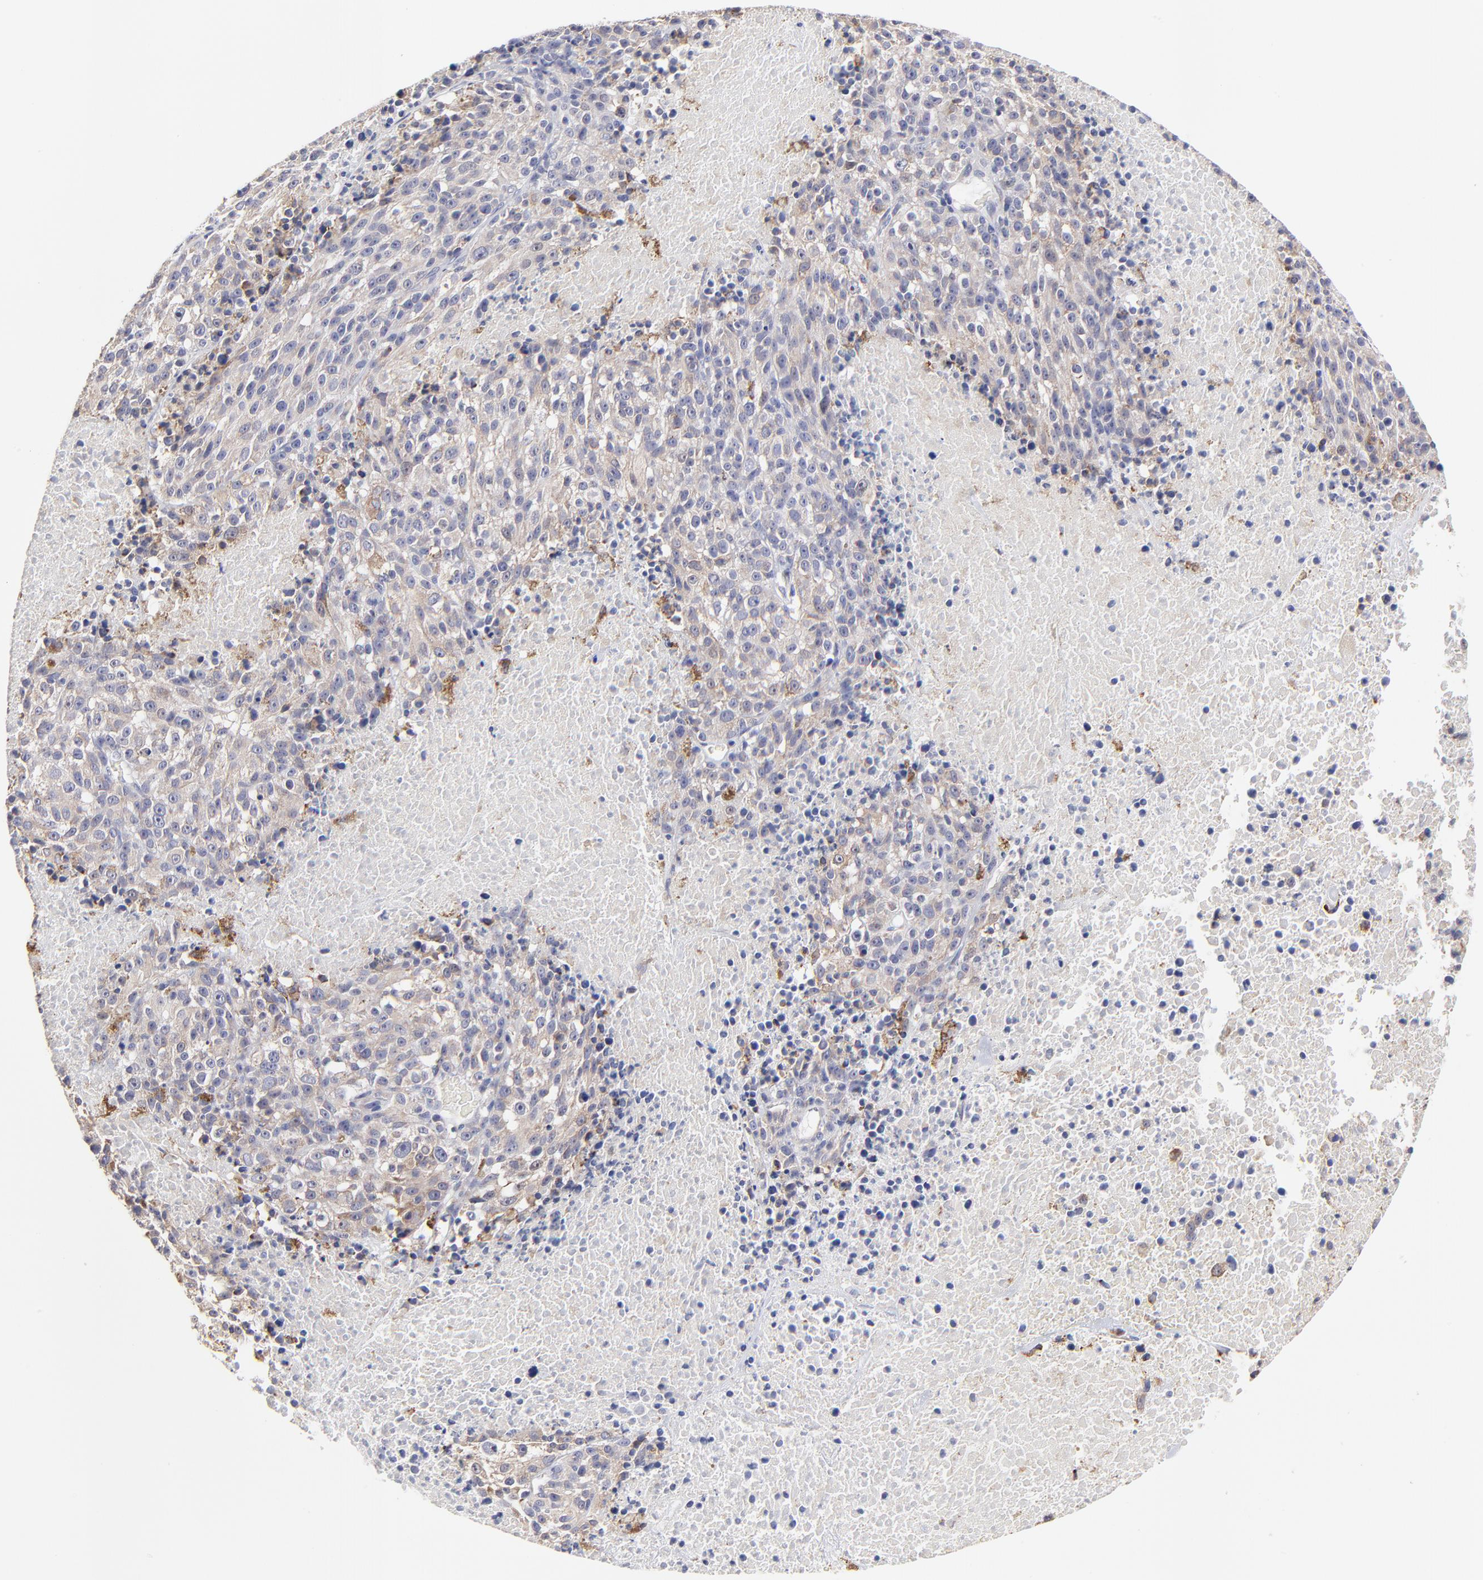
{"staining": {"intensity": "weak", "quantity": "25%-75%", "location": "cytoplasmic/membranous"}, "tissue": "melanoma", "cell_type": "Tumor cells", "image_type": "cancer", "snomed": [{"axis": "morphology", "description": "Malignant melanoma, Metastatic site"}, {"axis": "topography", "description": "Cerebral cortex"}], "caption": "Protein analysis of melanoma tissue exhibits weak cytoplasmic/membranous expression in about 25%-75% of tumor cells.", "gene": "GCSAM", "patient": {"sex": "female", "age": 52}}